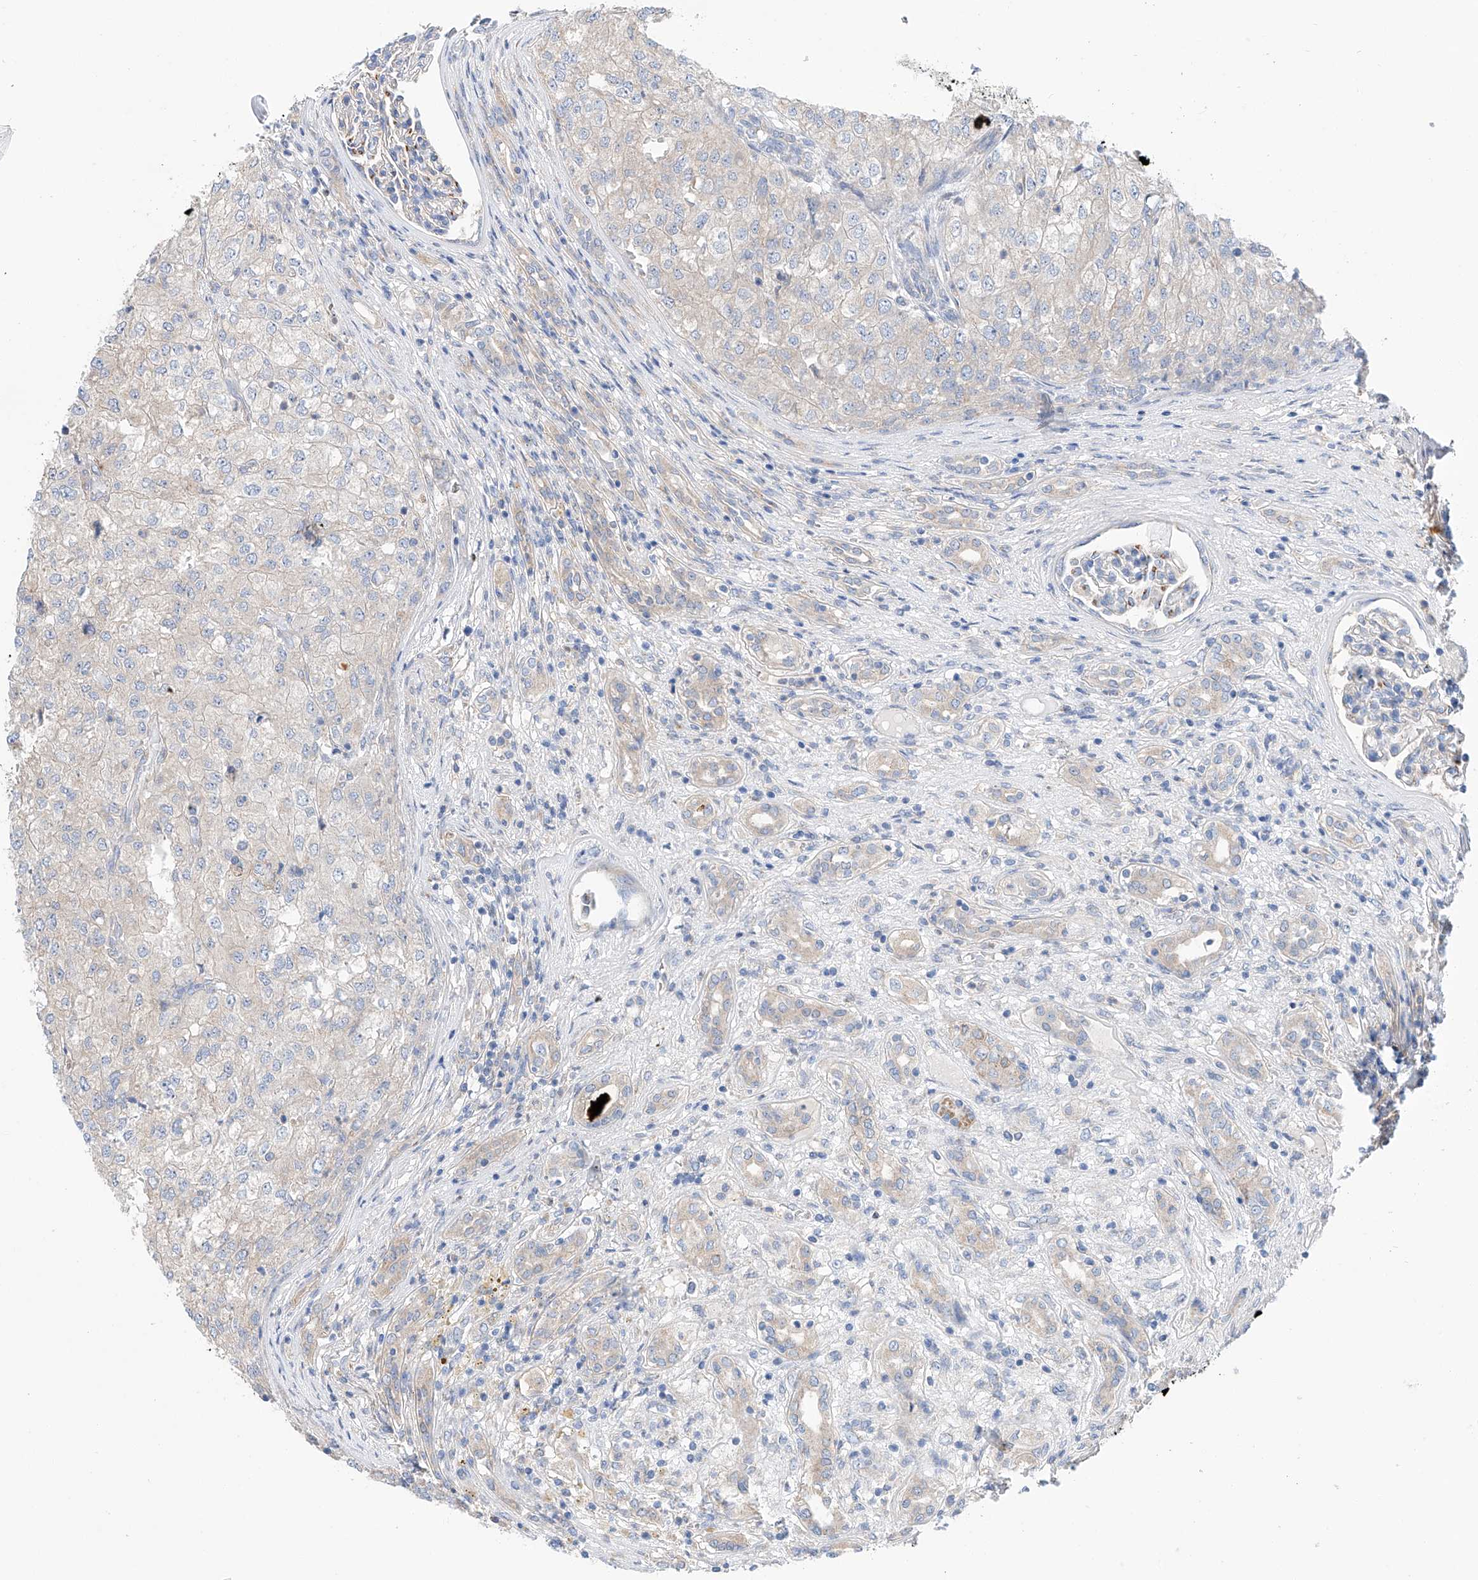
{"staining": {"intensity": "negative", "quantity": "none", "location": "none"}, "tissue": "renal cancer", "cell_type": "Tumor cells", "image_type": "cancer", "snomed": [{"axis": "morphology", "description": "Adenocarcinoma, NOS"}, {"axis": "topography", "description": "Kidney"}], "caption": "An image of renal adenocarcinoma stained for a protein displays no brown staining in tumor cells. Brightfield microscopy of immunohistochemistry (IHC) stained with DAB (brown) and hematoxylin (blue), captured at high magnification.", "gene": "SLC22A7", "patient": {"sex": "female", "age": 54}}